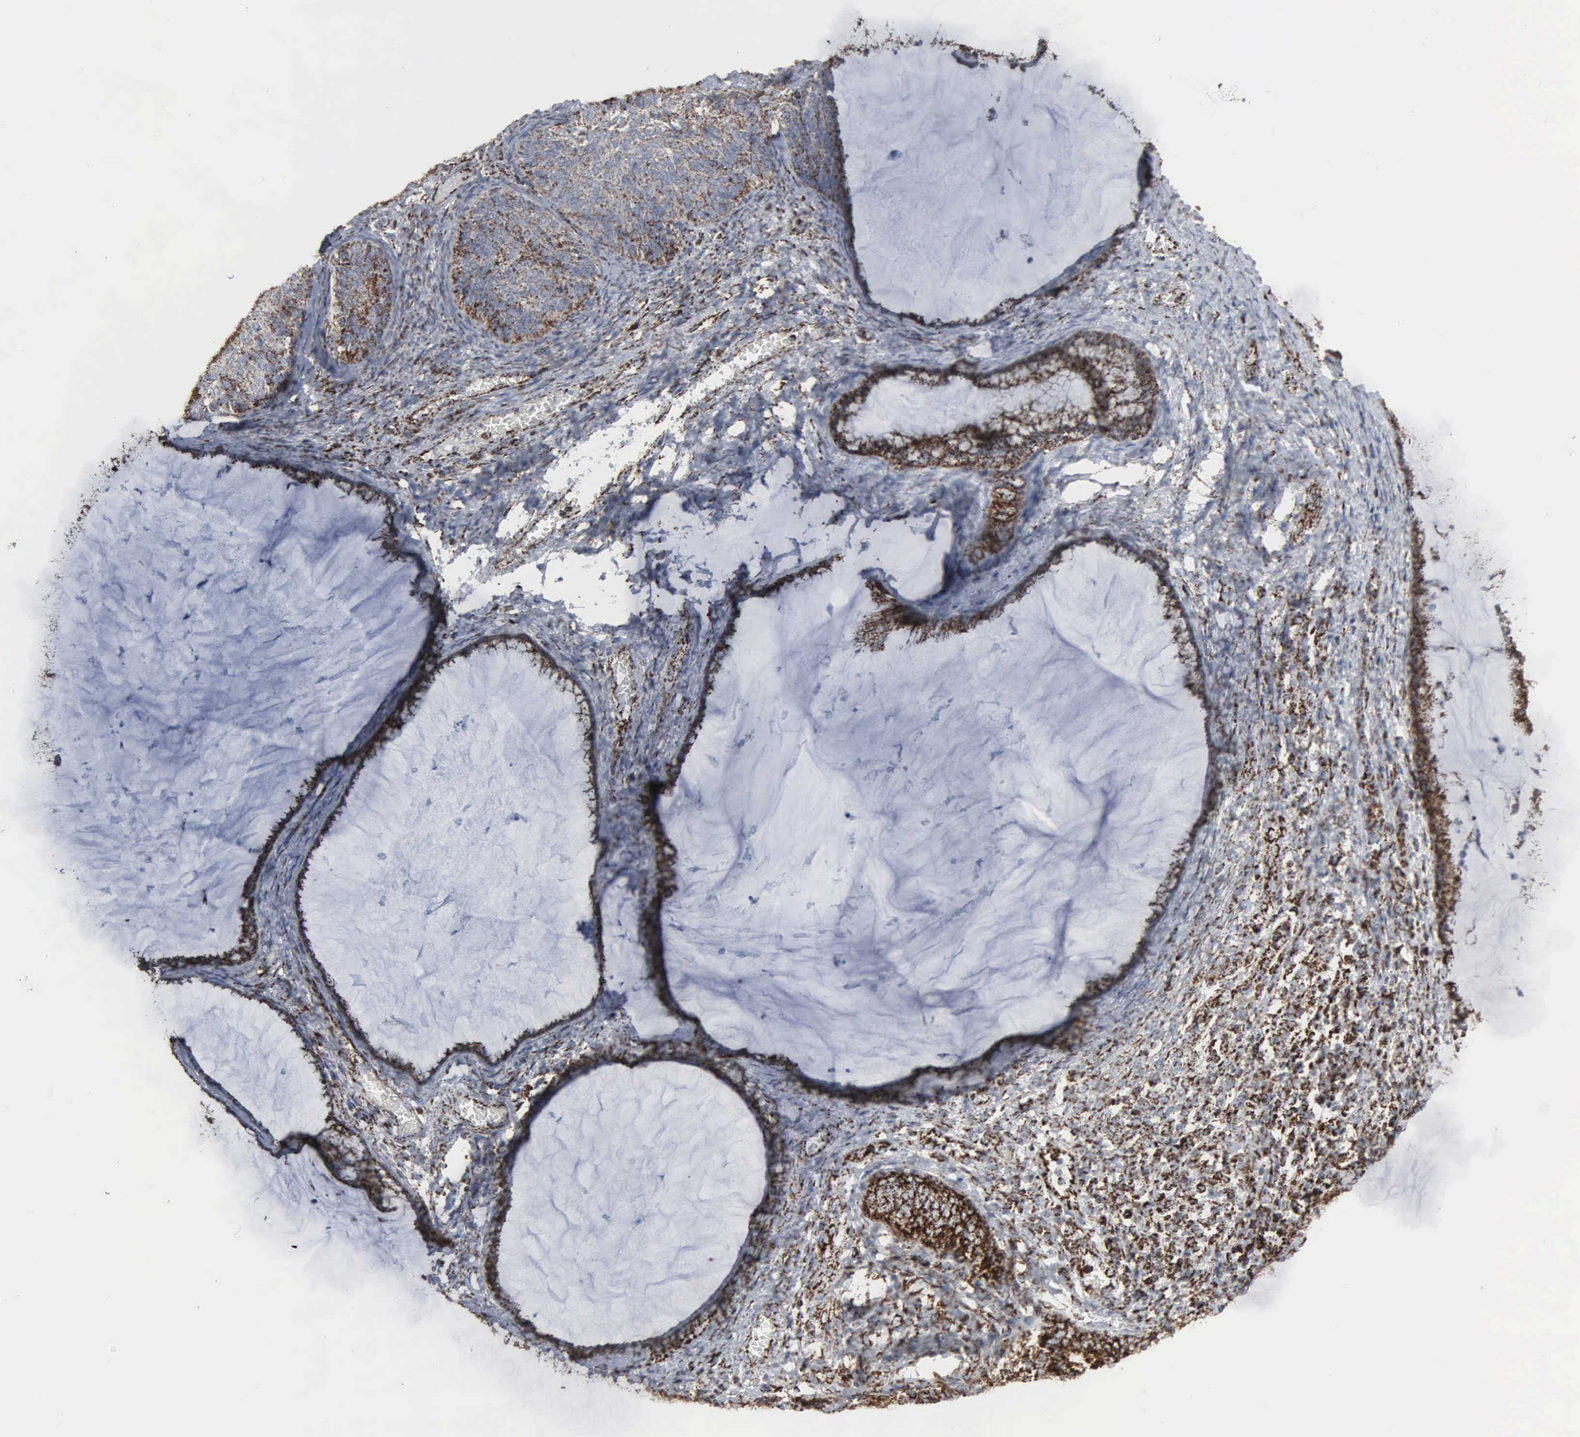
{"staining": {"intensity": "strong", "quantity": ">75%", "location": "cytoplasmic/membranous"}, "tissue": "cervical cancer", "cell_type": "Tumor cells", "image_type": "cancer", "snomed": [{"axis": "morphology", "description": "Squamous cell carcinoma, NOS"}, {"axis": "topography", "description": "Cervix"}], "caption": "Tumor cells display high levels of strong cytoplasmic/membranous expression in approximately >75% of cells in human cervical squamous cell carcinoma.", "gene": "HSPA9", "patient": {"sex": "female", "age": 36}}